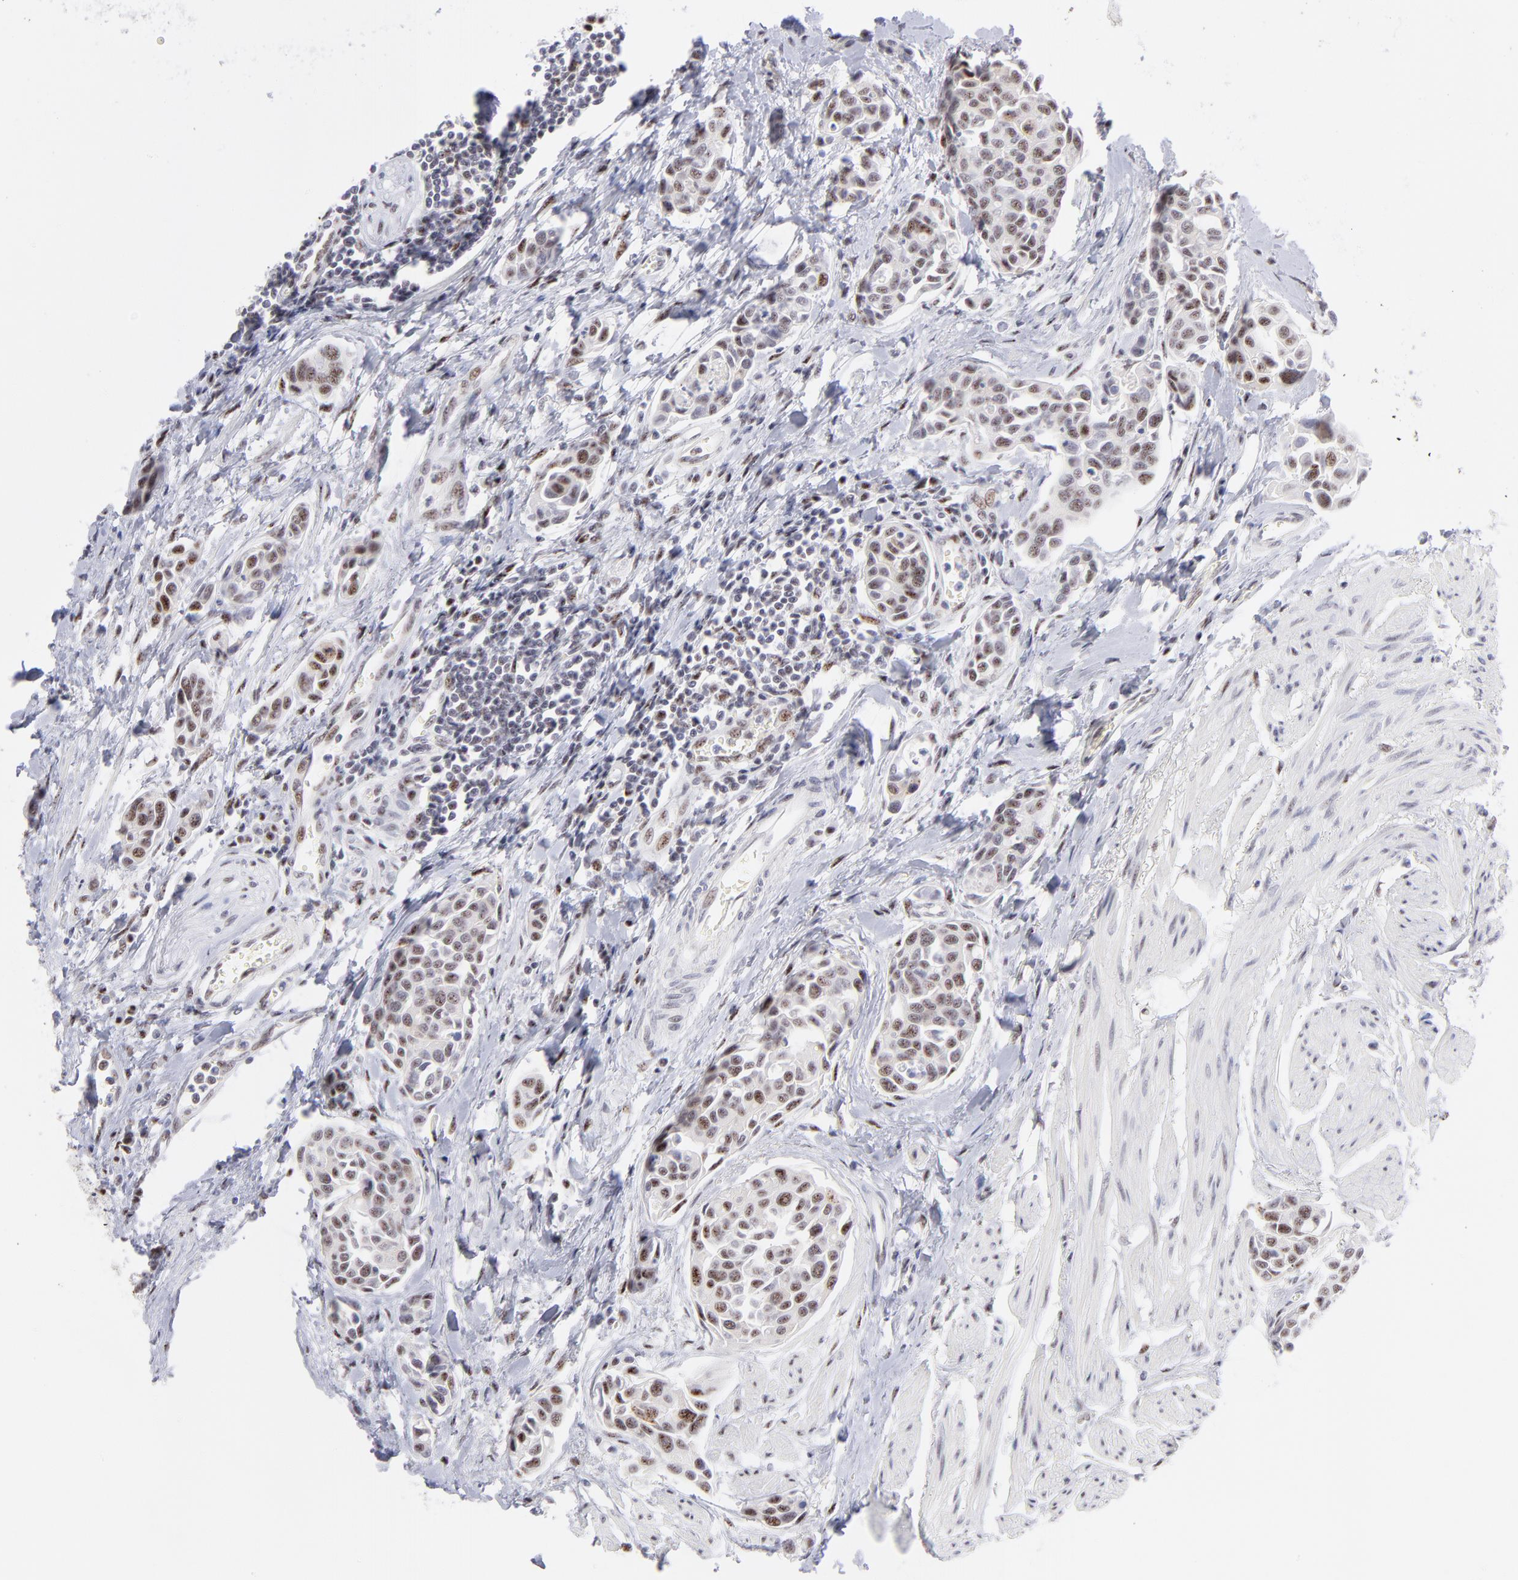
{"staining": {"intensity": "moderate", "quantity": ">75%", "location": "nuclear"}, "tissue": "urothelial cancer", "cell_type": "Tumor cells", "image_type": "cancer", "snomed": [{"axis": "morphology", "description": "Urothelial carcinoma, High grade"}, {"axis": "topography", "description": "Urinary bladder"}], "caption": "Protein expression analysis of human urothelial cancer reveals moderate nuclear expression in about >75% of tumor cells.", "gene": "CDC25C", "patient": {"sex": "male", "age": 78}}